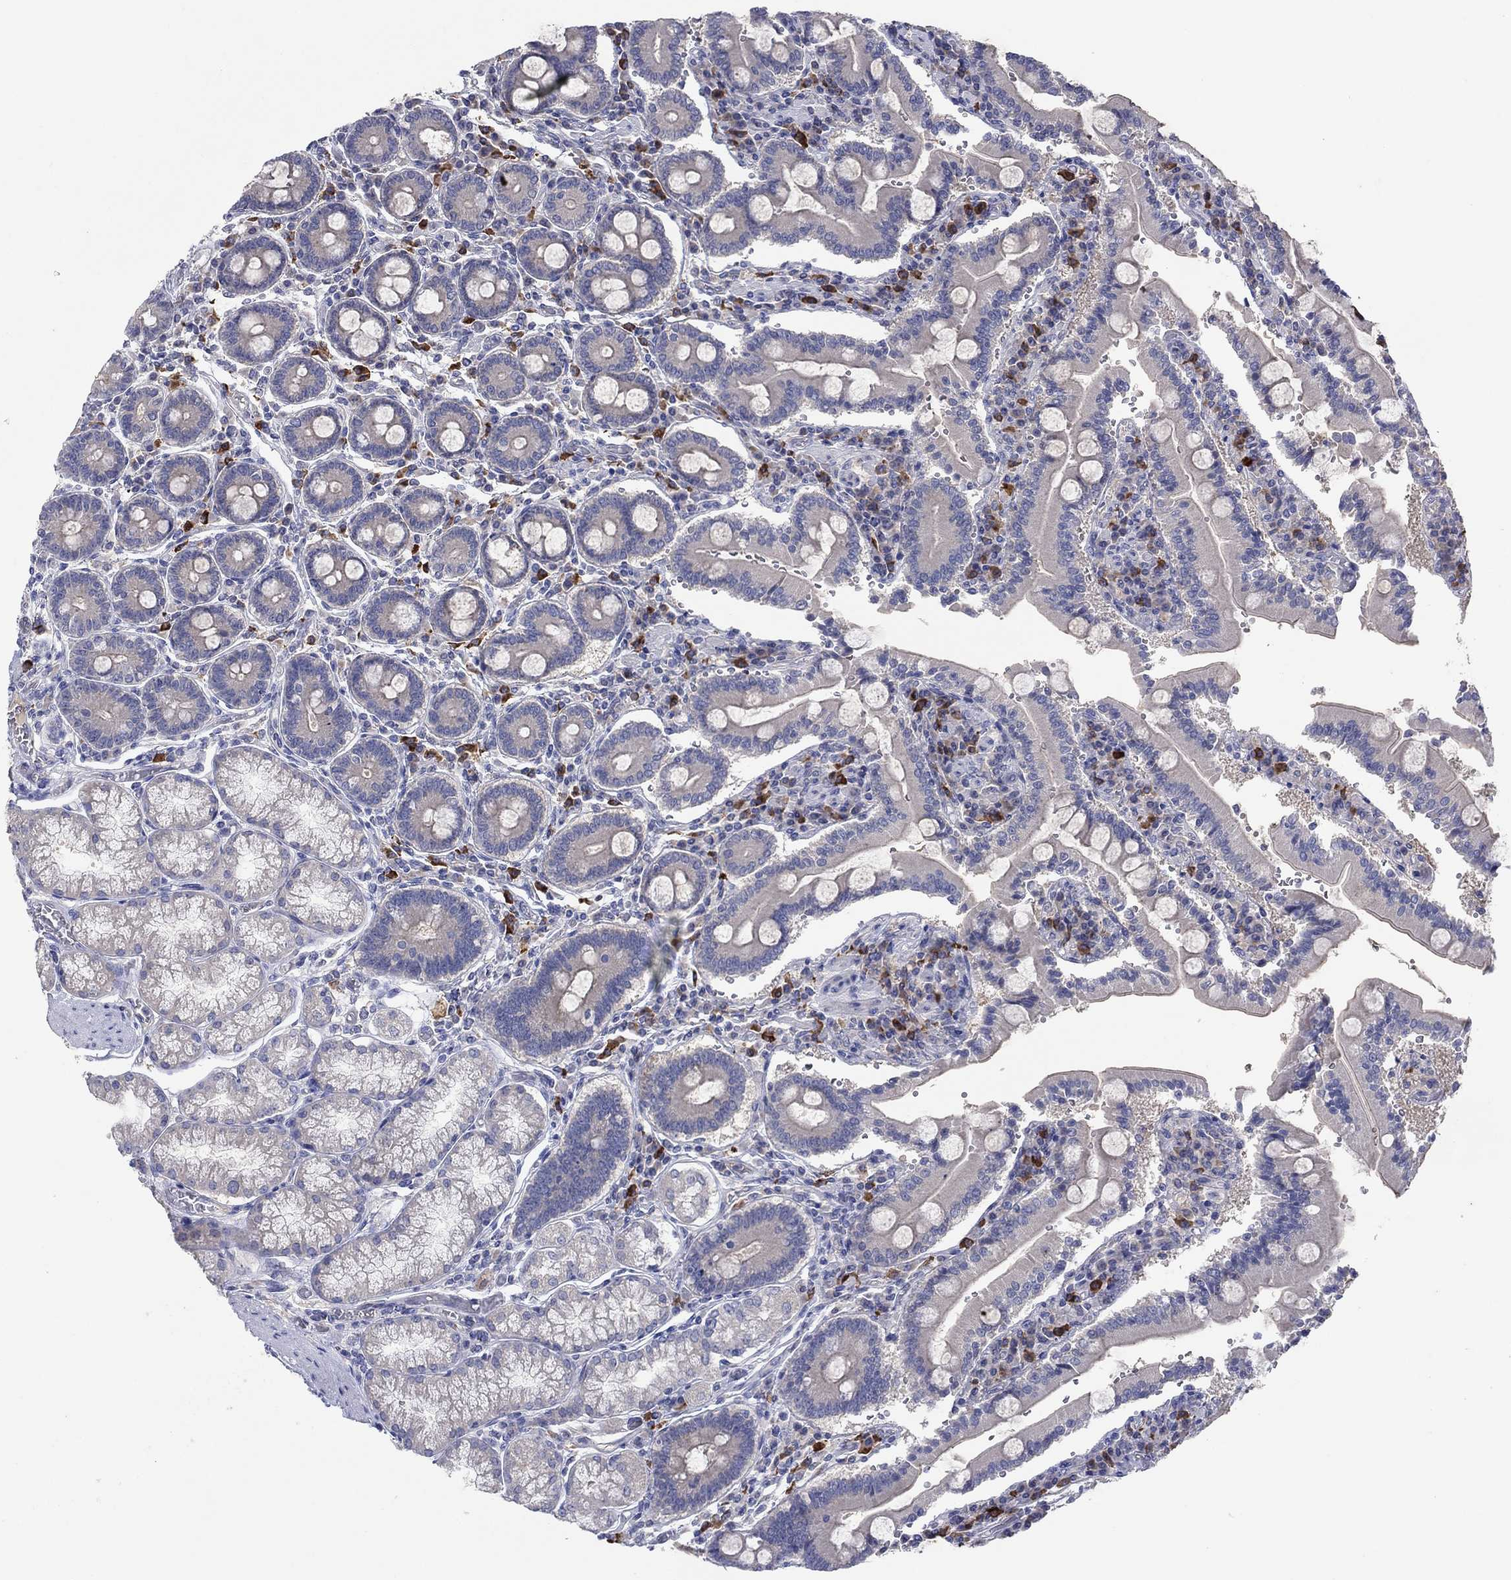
{"staining": {"intensity": "negative", "quantity": "none", "location": "none"}, "tissue": "duodenum", "cell_type": "Glandular cells", "image_type": "normal", "snomed": [{"axis": "morphology", "description": "Normal tissue, NOS"}, {"axis": "topography", "description": "Duodenum"}], "caption": "IHC histopathology image of normal human duodenum stained for a protein (brown), which demonstrates no staining in glandular cells.", "gene": "PLCL2", "patient": {"sex": "female", "age": 62}}